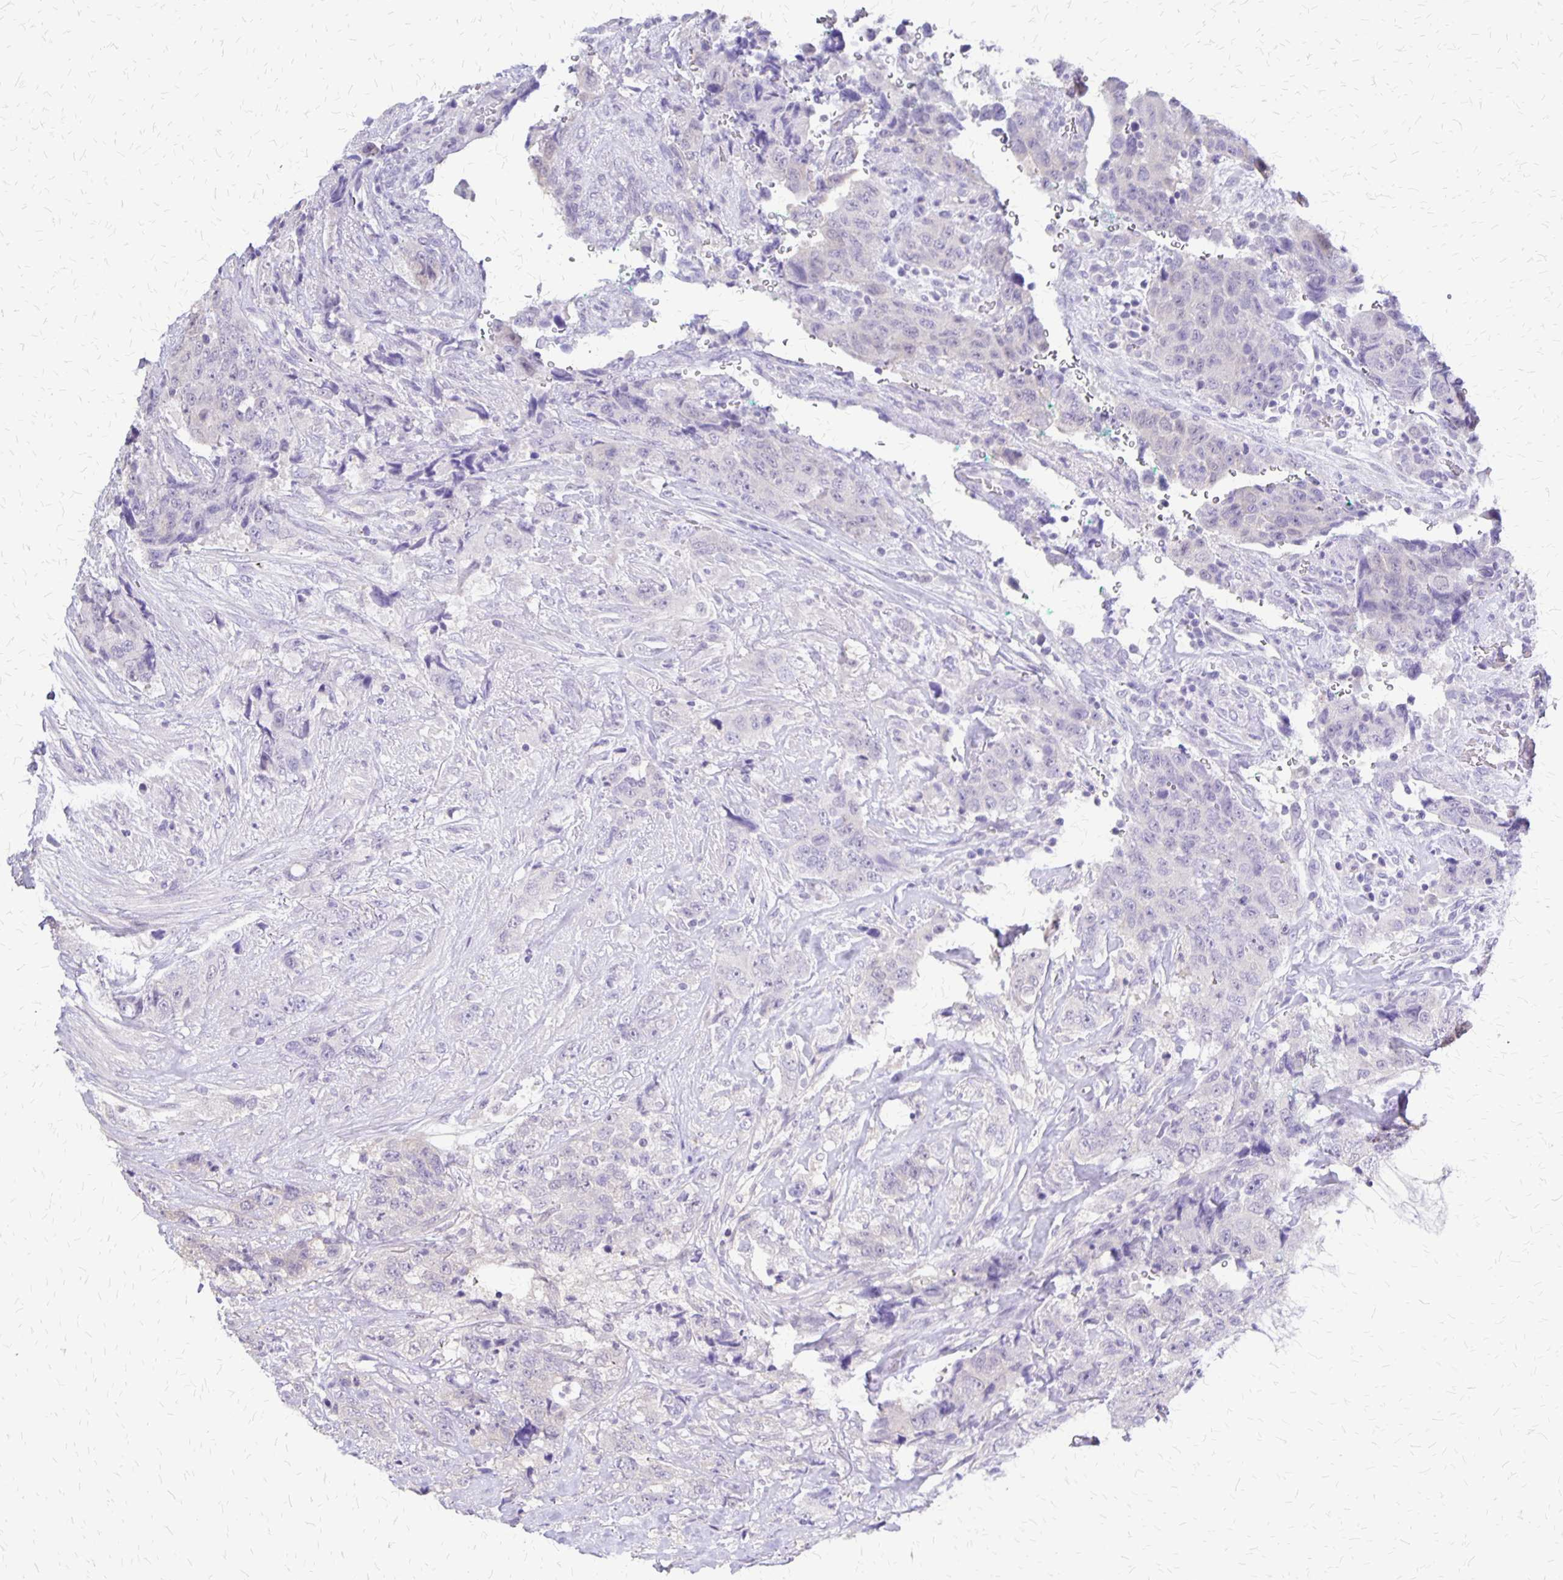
{"staining": {"intensity": "negative", "quantity": "none", "location": "none"}, "tissue": "urothelial cancer", "cell_type": "Tumor cells", "image_type": "cancer", "snomed": [{"axis": "morphology", "description": "Urothelial carcinoma, High grade"}, {"axis": "topography", "description": "Urinary bladder"}], "caption": "Immunohistochemistry (IHC) of urothelial carcinoma (high-grade) displays no expression in tumor cells. Nuclei are stained in blue.", "gene": "SI", "patient": {"sex": "female", "age": 78}}